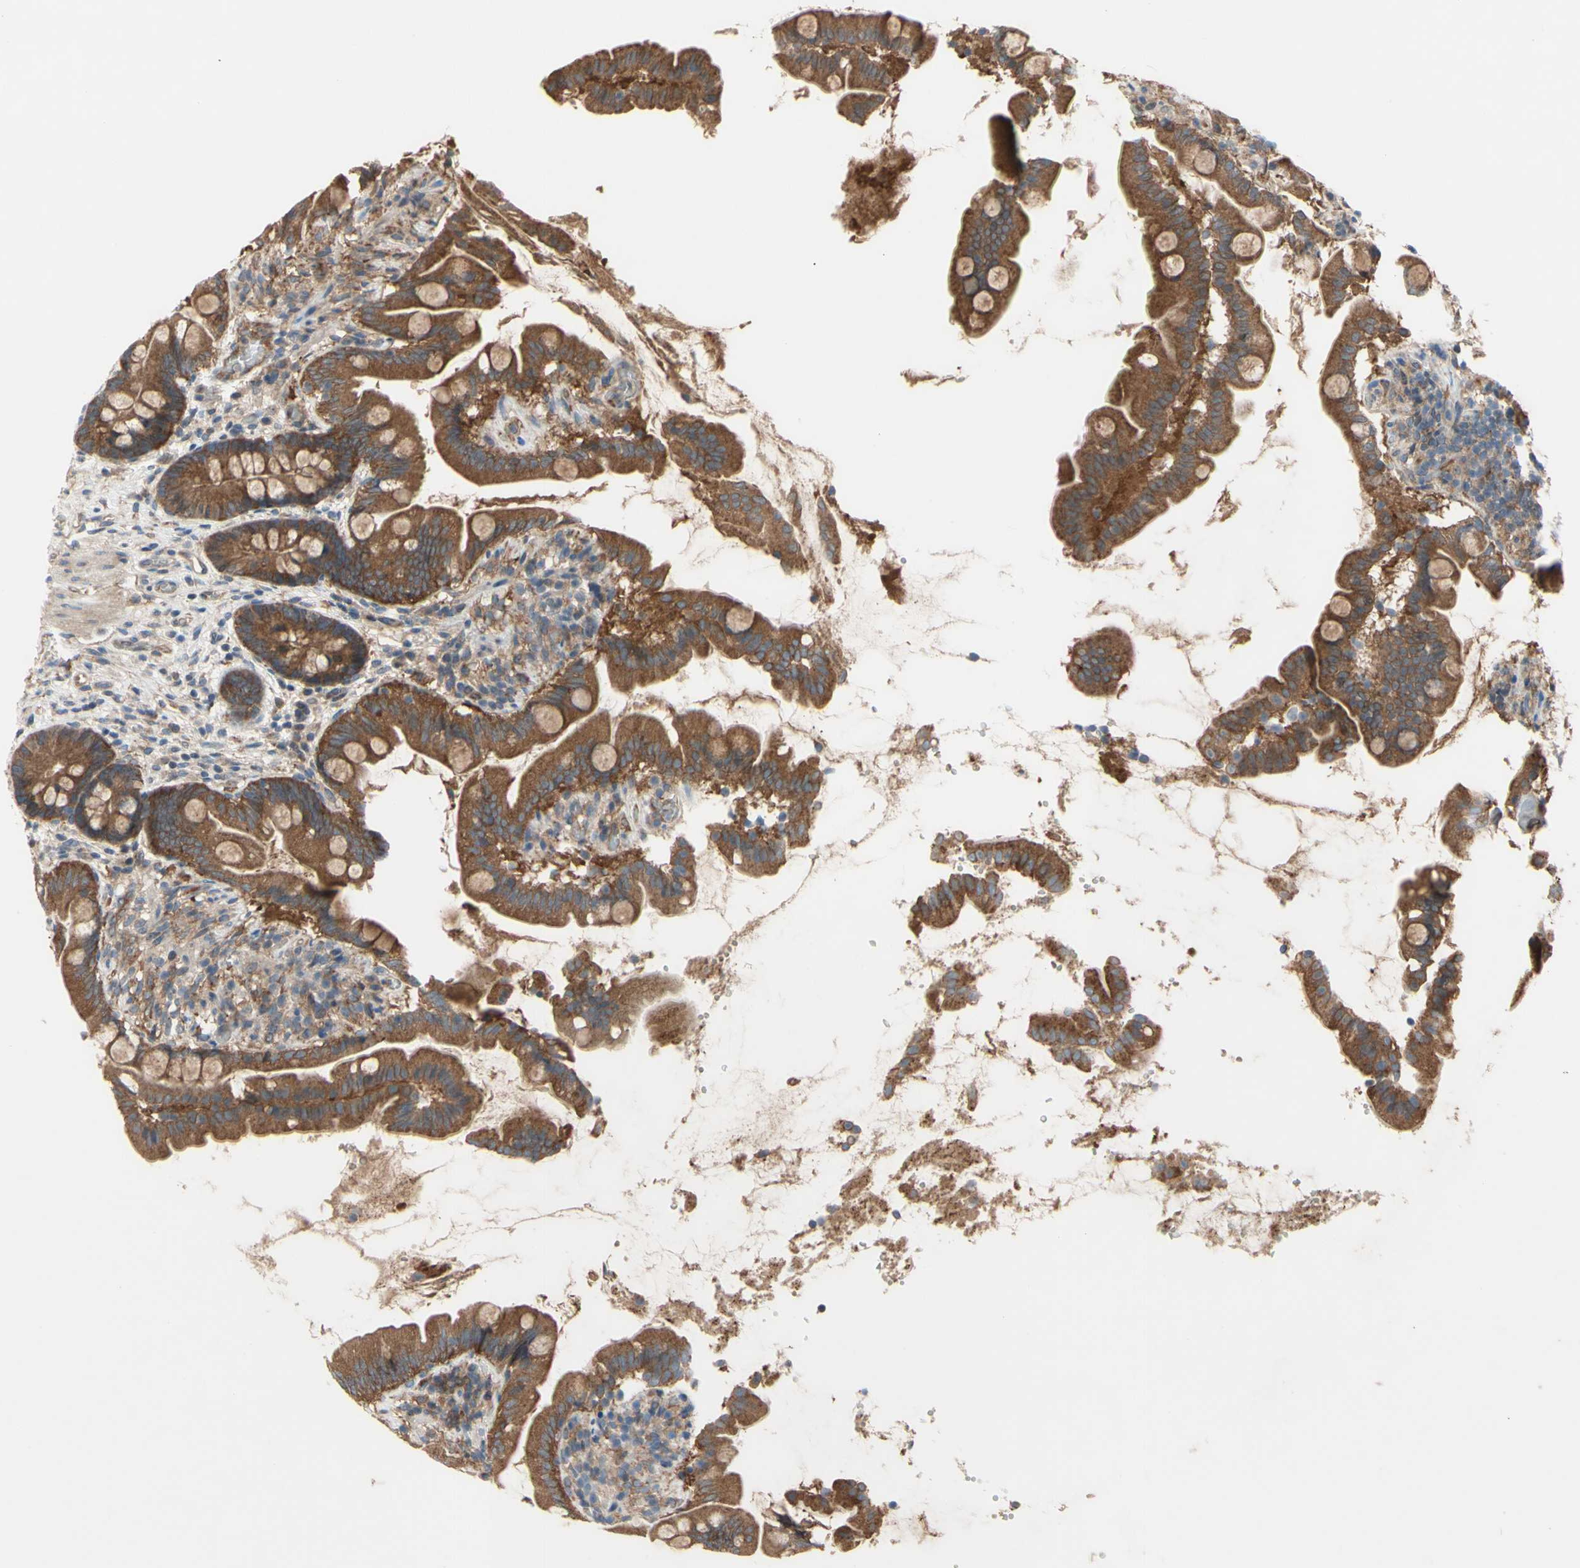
{"staining": {"intensity": "strong", "quantity": ">75%", "location": "cytoplasmic/membranous"}, "tissue": "small intestine", "cell_type": "Glandular cells", "image_type": "normal", "snomed": [{"axis": "morphology", "description": "Normal tissue, NOS"}, {"axis": "topography", "description": "Small intestine"}], "caption": "Protein expression analysis of benign small intestine shows strong cytoplasmic/membranous positivity in approximately >75% of glandular cells.", "gene": "DYNLRB1", "patient": {"sex": "female", "age": 56}}